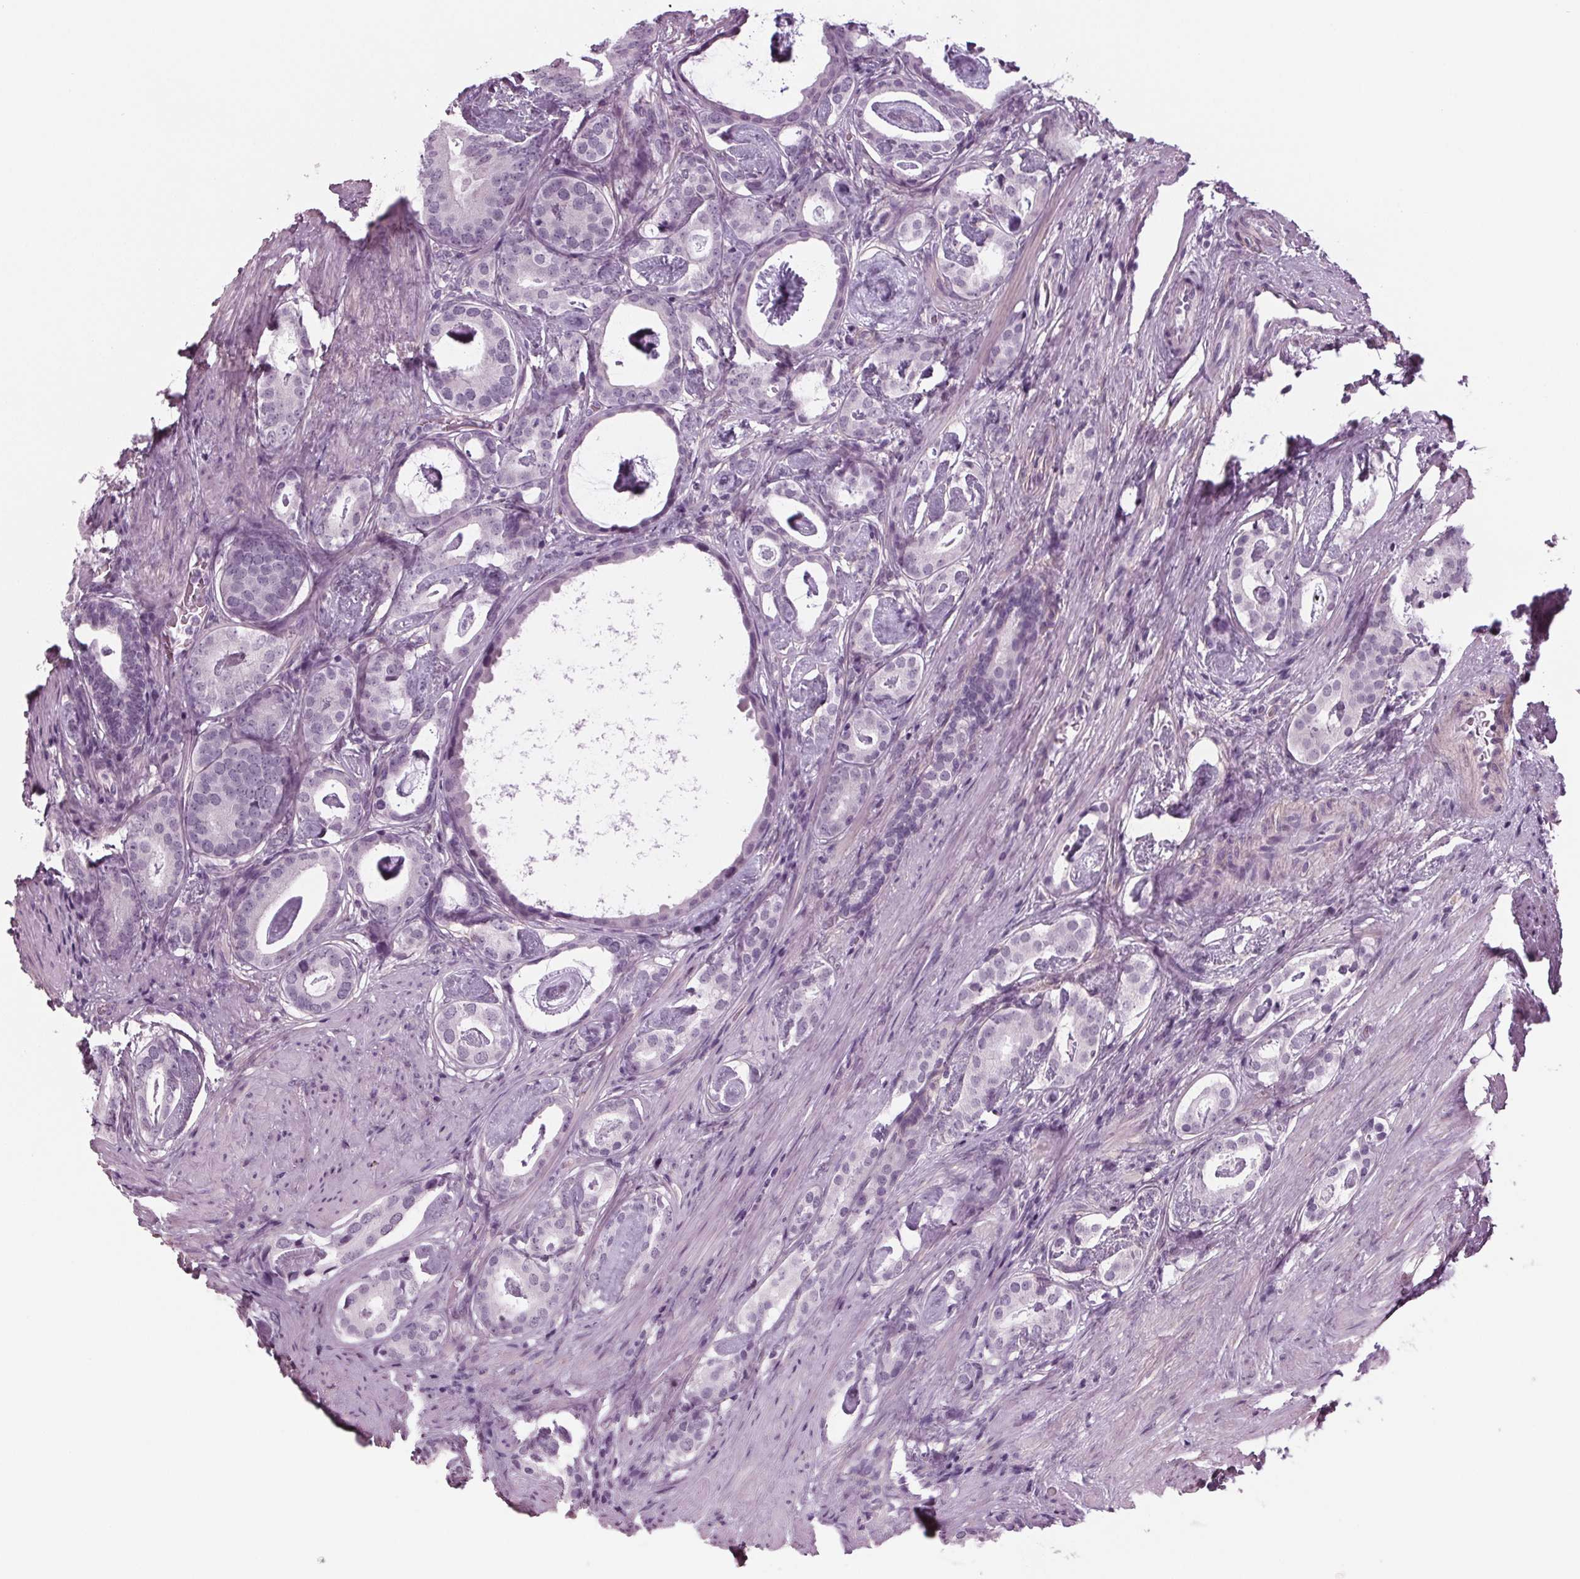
{"staining": {"intensity": "negative", "quantity": "none", "location": "none"}, "tissue": "prostate cancer", "cell_type": "Tumor cells", "image_type": "cancer", "snomed": [{"axis": "morphology", "description": "Adenocarcinoma, Low grade"}, {"axis": "topography", "description": "Prostate and seminal vesicle, NOS"}], "caption": "This is a micrograph of immunohistochemistry (IHC) staining of prostate low-grade adenocarcinoma, which shows no expression in tumor cells.", "gene": "BHLHE22", "patient": {"sex": "male", "age": 71}}